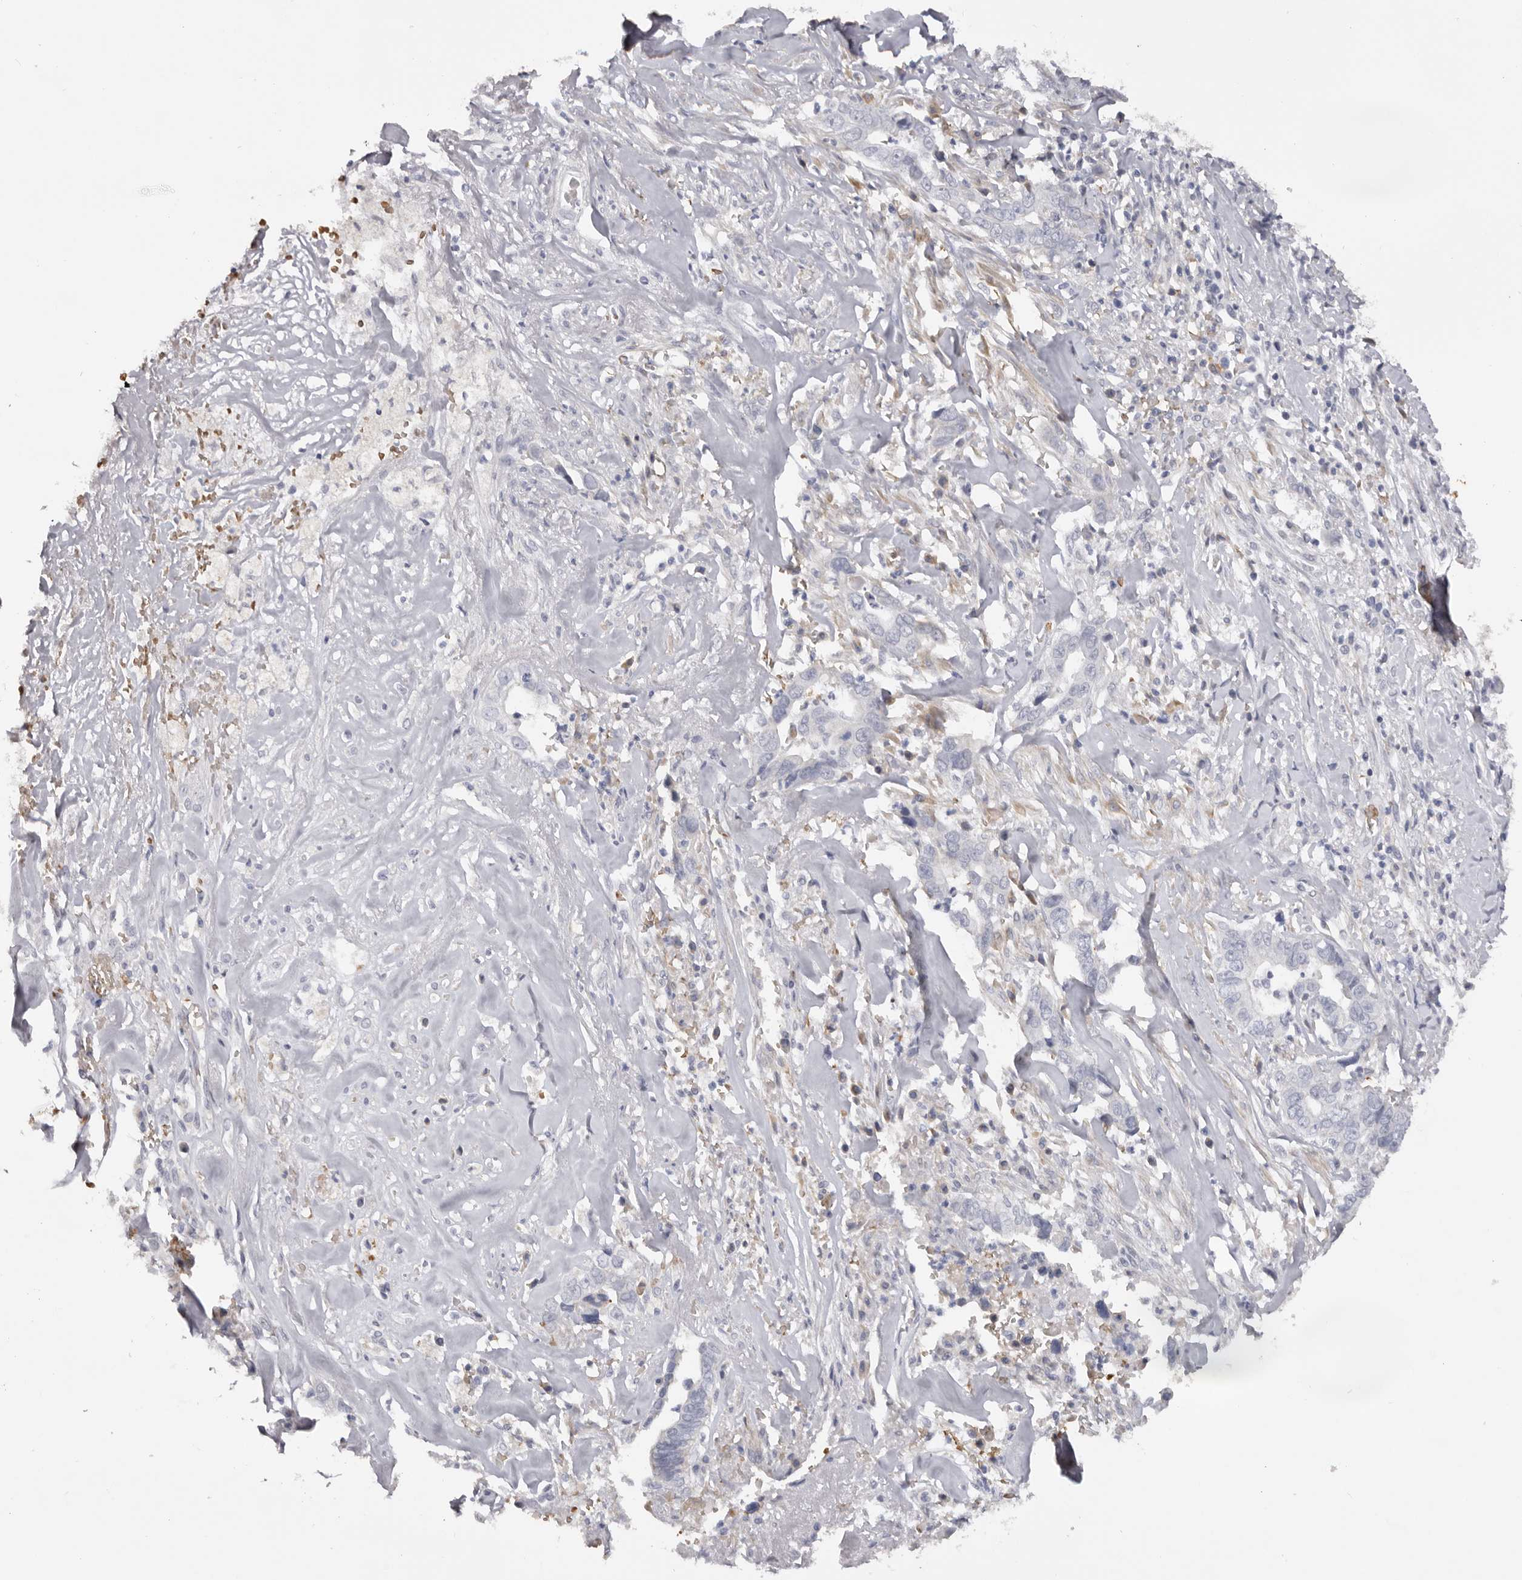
{"staining": {"intensity": "negative", "quantity": "none", "location": "none"}, "tissue": "liver cancer", "cell_type": "Tumor cells", "image_type": "cancer", "snomed": [{"axis": "morphology", "description": "Cholangiocarcinoma"}, {"axis": "topography", "description": "Liver"}], "caption": "The immunohistochemistry (IHC) micrograph has no significant staining in tumor cells of liver cancer tissue.", "gene": "TNR", "patient": {"sex": "female", "age": 79}}